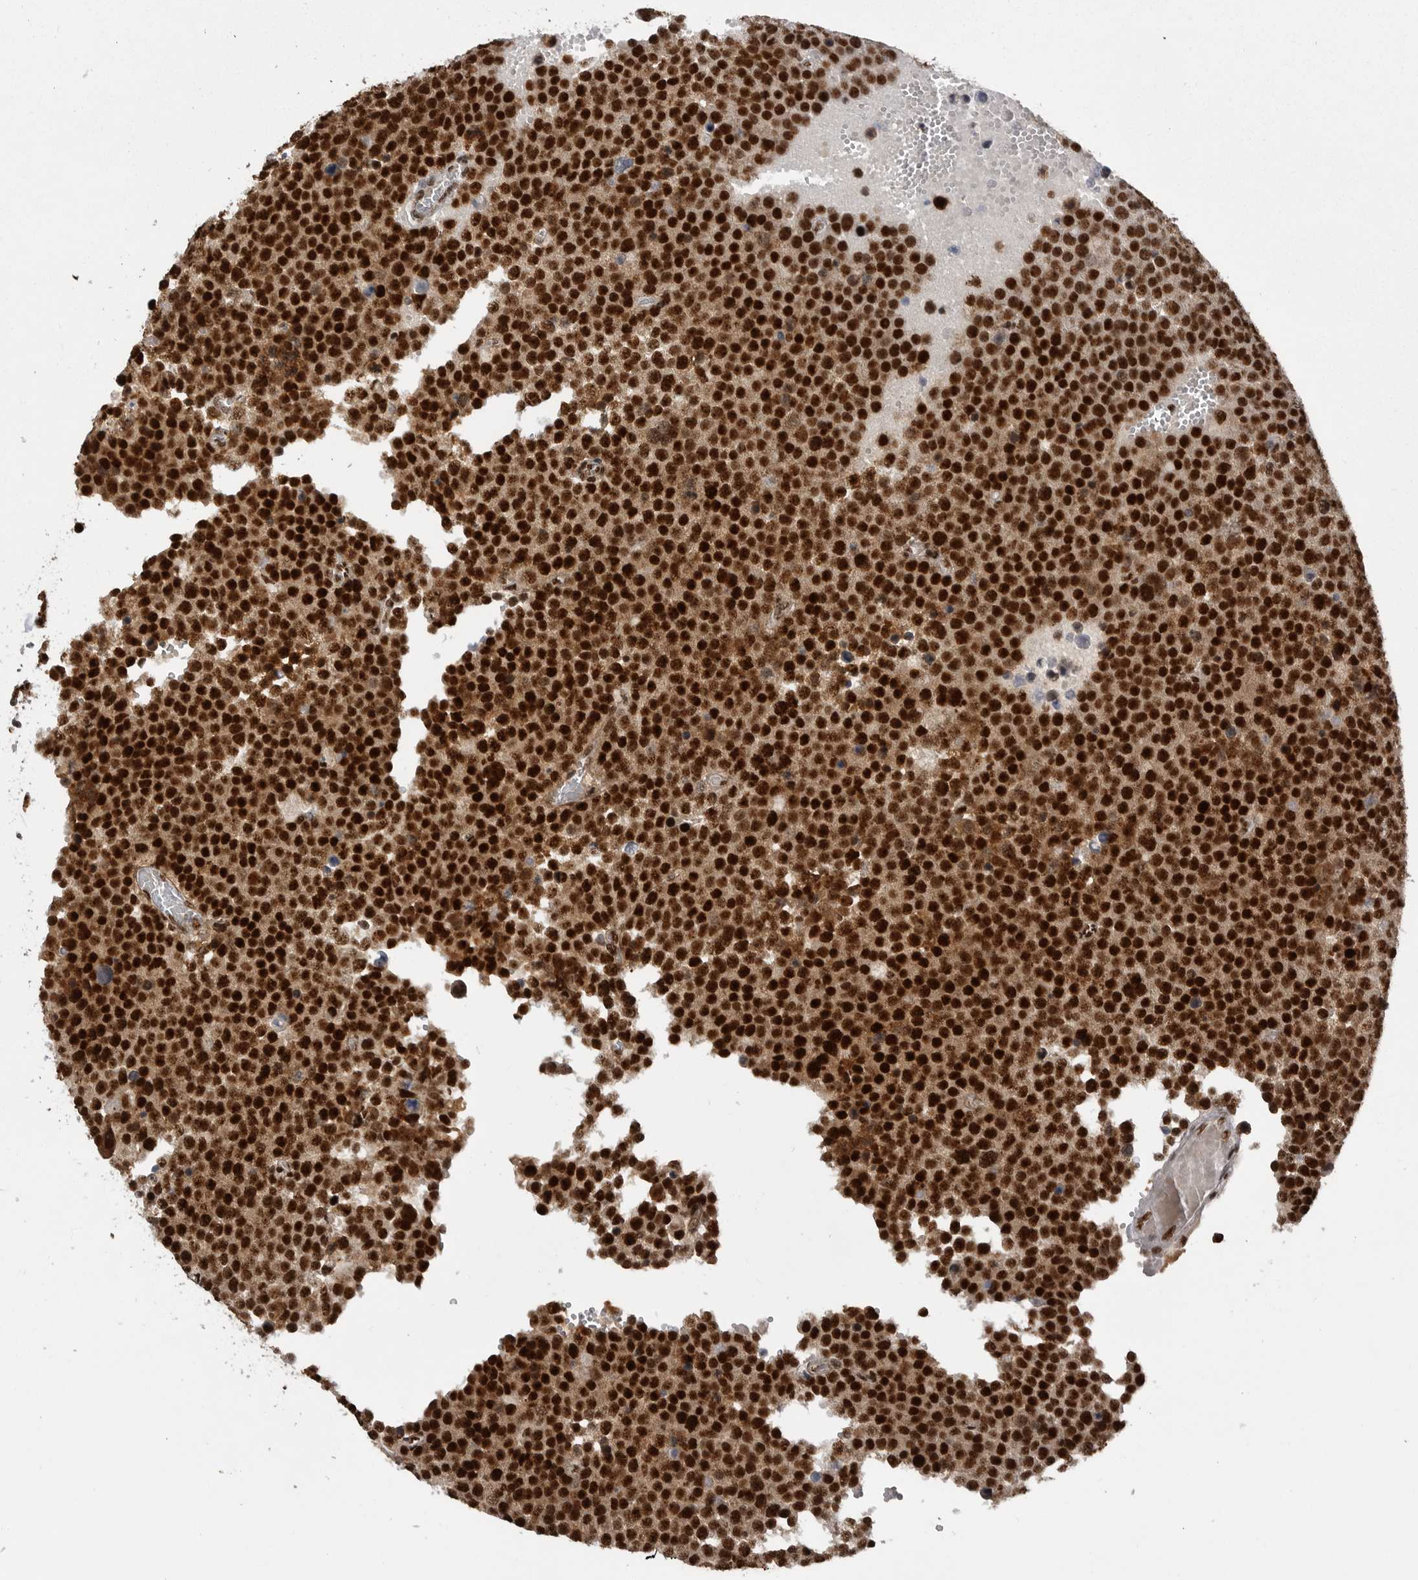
{"staining": {"intensity": "strong", "quantity": ">75%", "location": "cytoplasmic/membranous,nuclear"}, "tissue": "testis cancer", "cell_type": "Tumor cells", "image_type": "cancer", "snomed": [{"axis": "morphology", "description": "Seminoma, NOS"}, {"axis": "topography", "description": "Testis"}], "caption": "Immunohistochemistry (DAB) staining of human seminoma (testis) exhibits strong cytoplasmic/membranous and nuclear protein expression in about >75% of tumor cells. The protein is stained brown, and the nuclei are stained in blue (DAB (3,3'-diaminobenzidine) IHC with brightfield microscopy, high magnification).", "gene": "PPP1R8", "patient": {"sex": "male", "age": 71}}